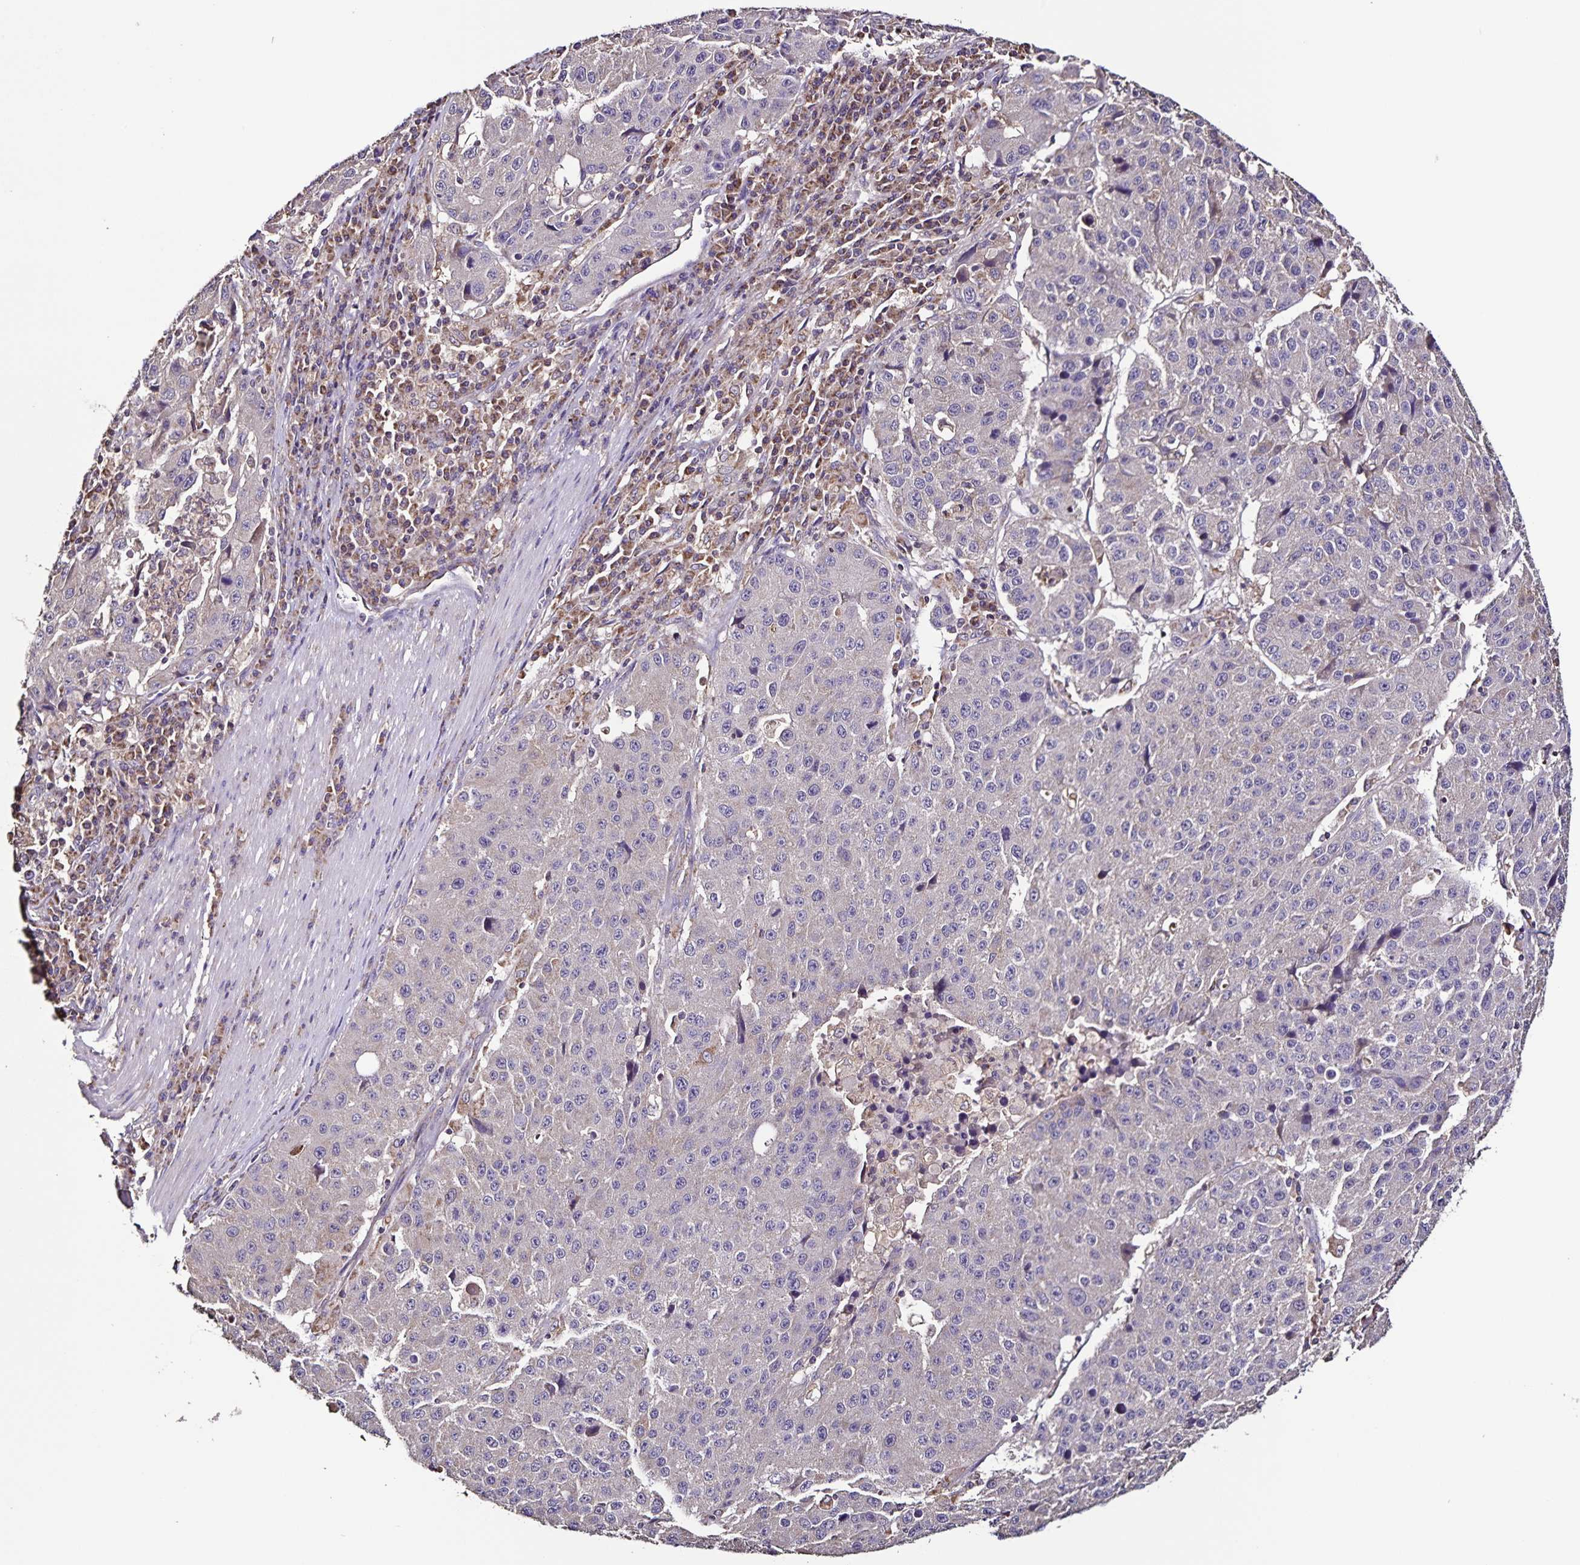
{"staining": {"intensity": "negative", "quantity": "none", "location": "none"}, "tissue": "stomach cancer", "cell_type": "Tumor cells", "image_type": "cancer", "snomed": [{"axis": "morphology", "description": "Adenocarcinoma, NOS"}, {"axis": "topography", "description": "Stomach"}], "caption": "Tumor cells are negative for brown protein staining in stomach adenocarcinoma.", "gene": "MAN1A1", "patient": {"sex": "male", "age": 71}}